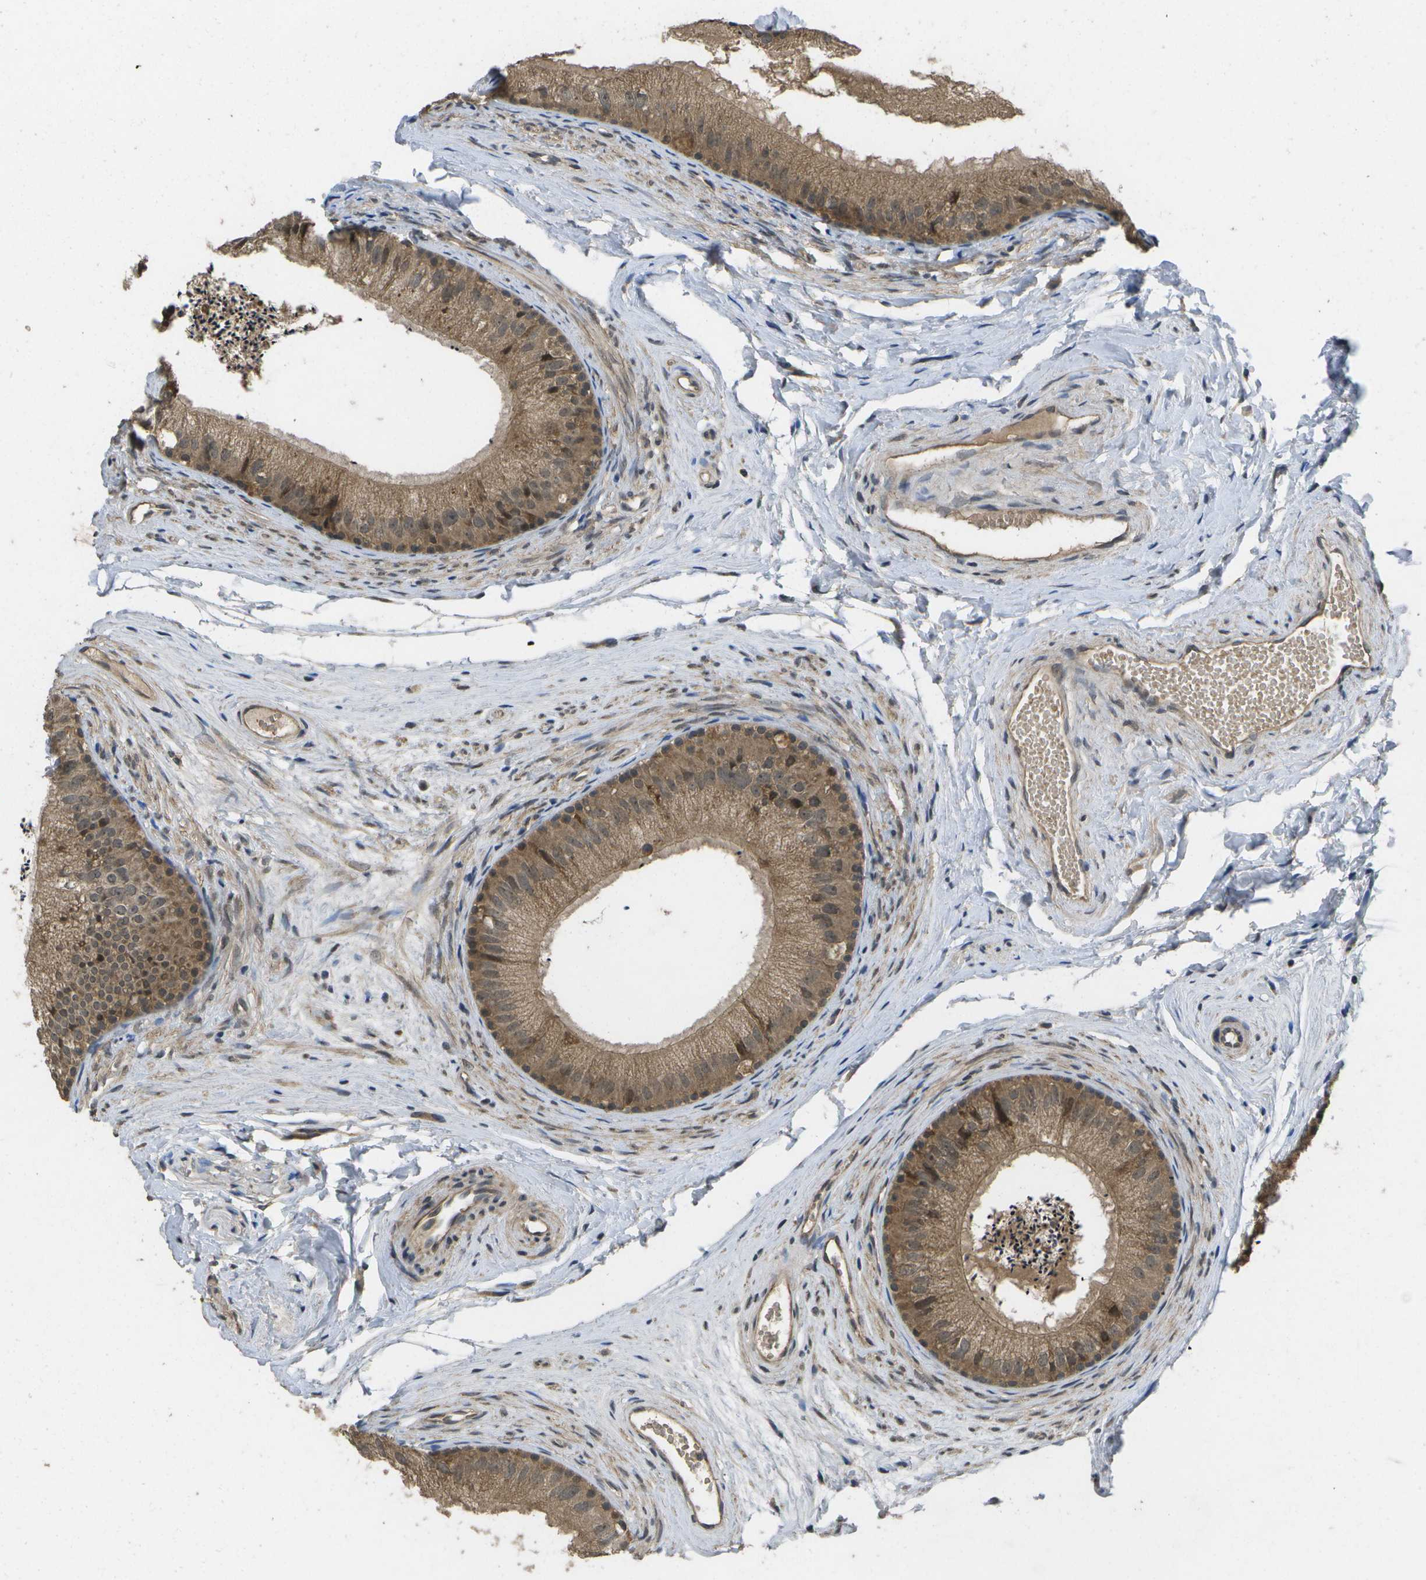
{"staining": {"intensity": "moderate", "quantity": ">75%", "location": "cytoplasmic/membranous,nuclear"}, "tissue": "epididymis", "cell_type": "Glandular cells", "image_type": "normal", "snomed": [{"axis": "morphology", "description": "Normal tissue, NOS"}, {"axis": "topography", "description": "Epididymis"}], "caption": "This micrograph displays normal epididymis stained with immunohistochemistry (IHC) to label a protein in brown. The cytoplasmic/membranous,nuclear of glandular cells show moderate positivity for the protein. Nuclei are counter-stained blue.", "gene": "ALAS1", "patient": {"sex": "male", "age": 56}}